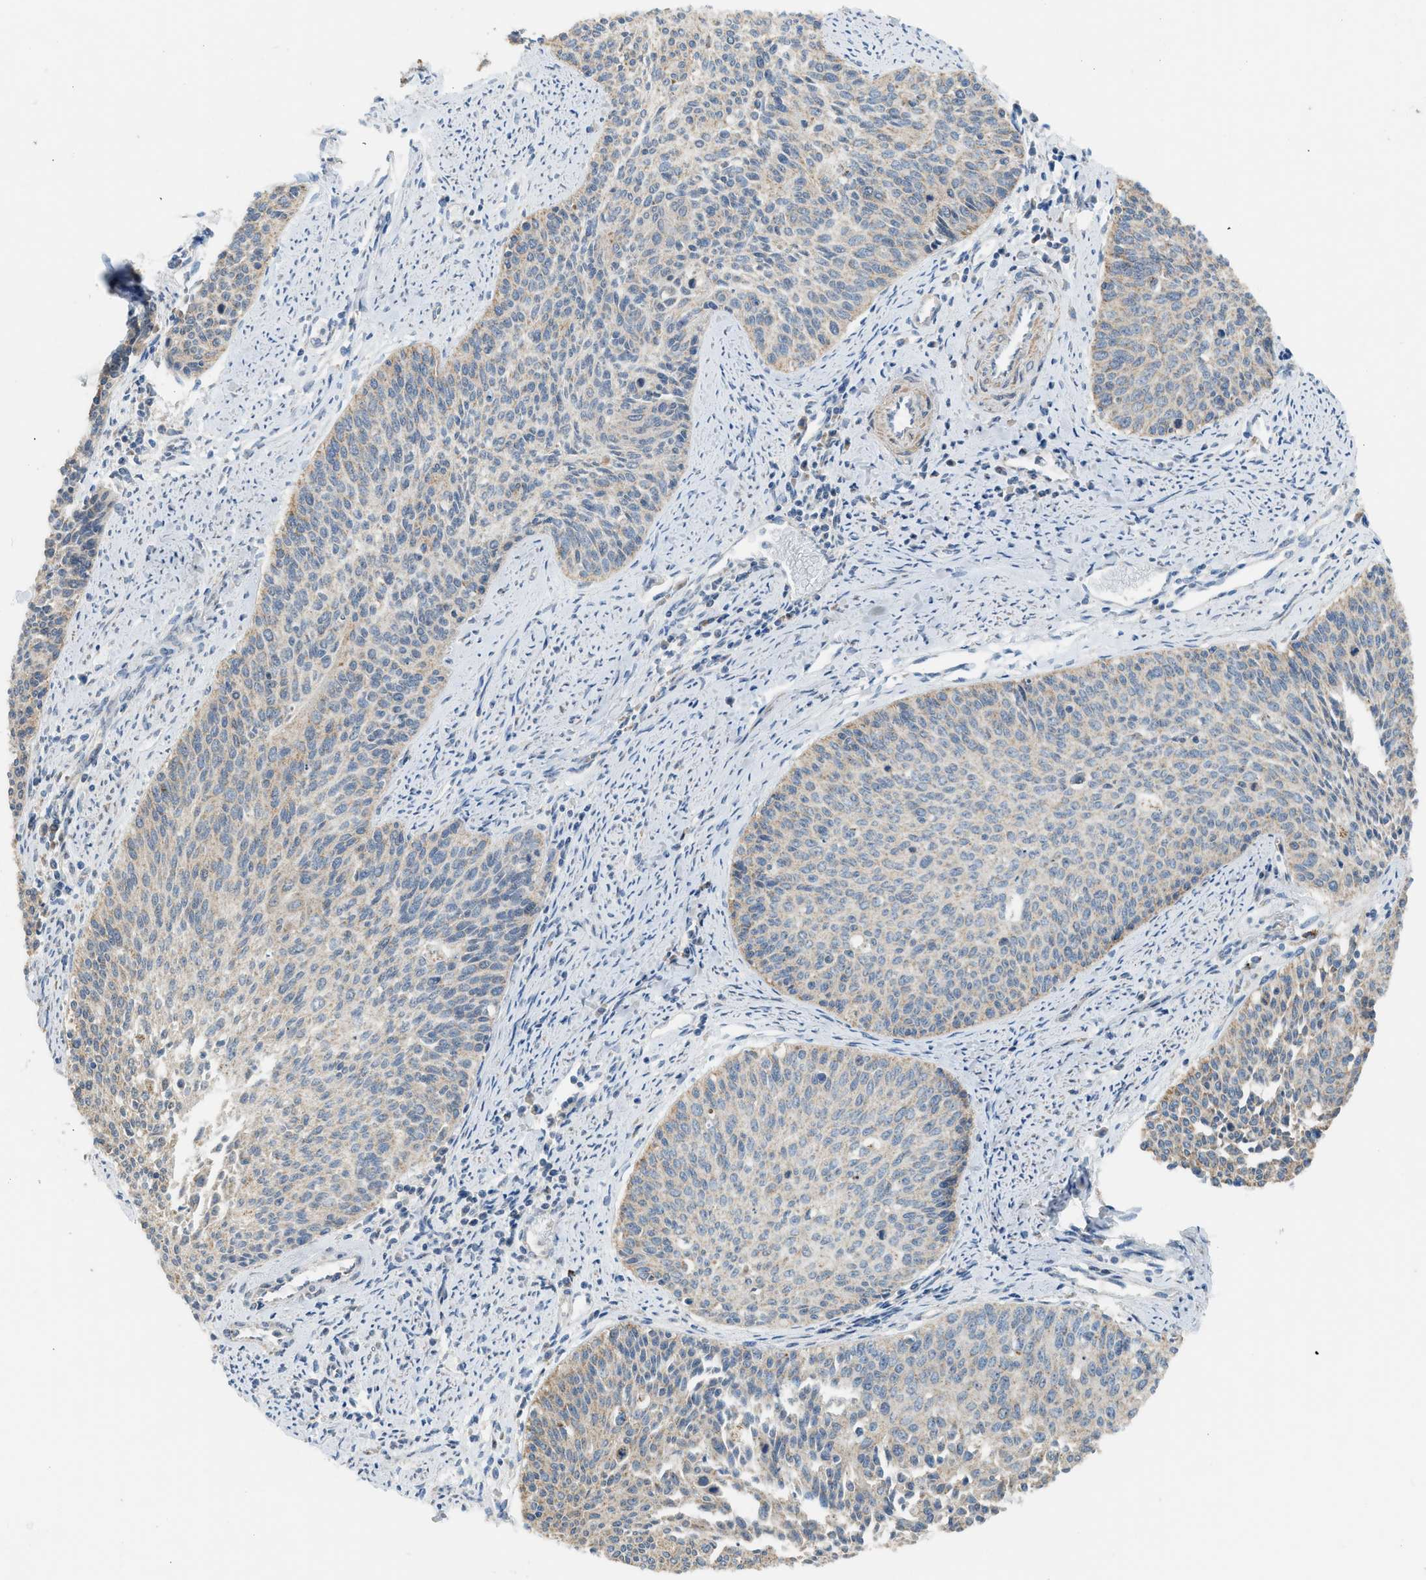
{"staining": {"intensity": "weak", "quantity": ">75%", "location": "cytoplasmic/membranous"}, "tissue": "cervical cancer", "cell_type": "Tumor cells", "image_type": "cancer", "snomed": [{"axis": "morphology", "description": "Squamous cell carcinoma, NOS"}, {"axis": "topography", "description": "Cervix"}], "caption": "An image of cervical cancer (squamous cell carcinoma) stained for a protein demonstrates weak cytoplasmic/membranous brown staining in tumor cells.", "gene": "STARD3", "patient": {"sex": "female", "age": 55}}